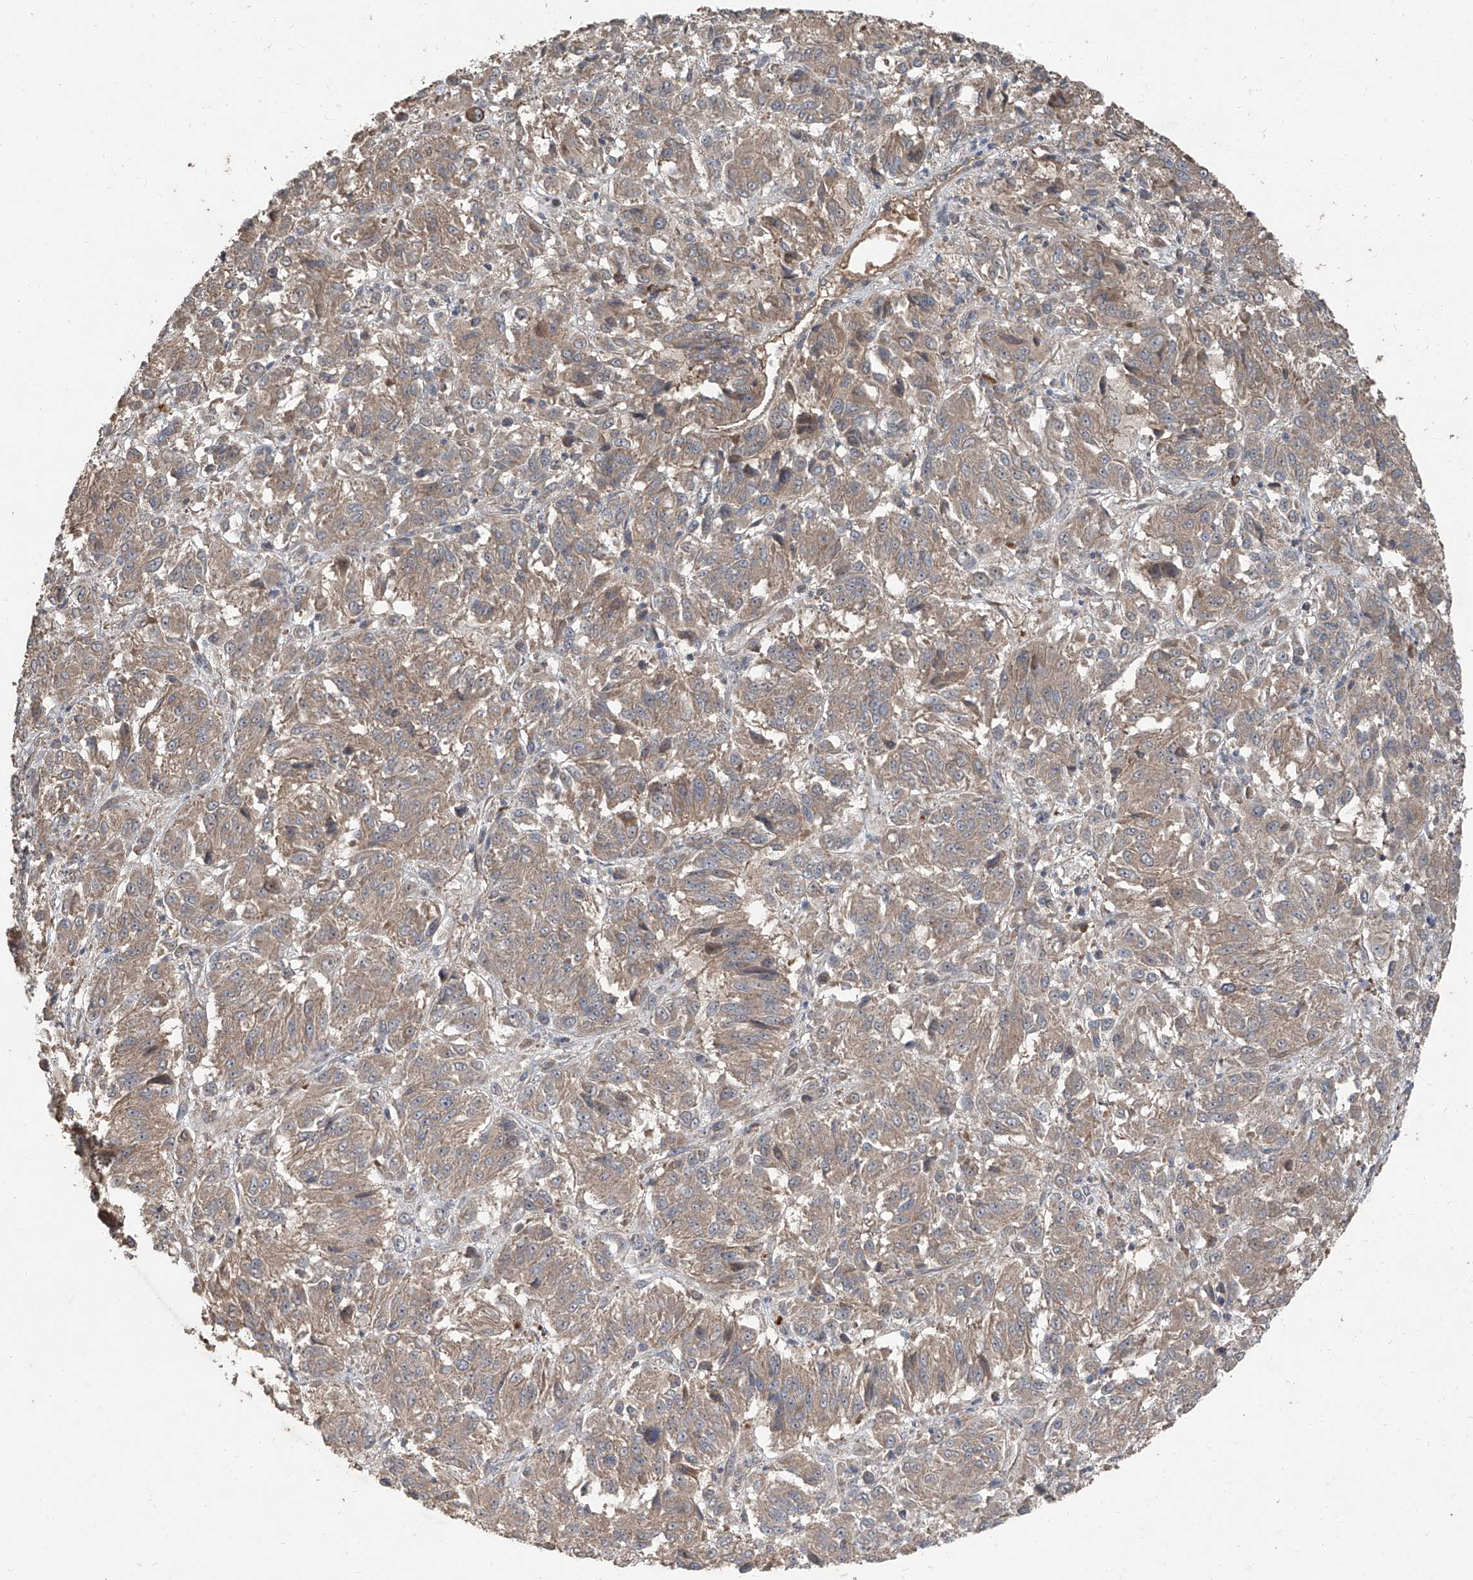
{"staining": {"intensity": "weak", "quantity": ">75%", "location": "cytoplasmic/membranous"}, "tissue": "melanoma", "cell_type": "Tumor cells", "image_type": "cancer", "snomed": [{"axis": "morphology", "description": "Malignant melanoma, Metastatic site"}, {"axis": "topography", "description": "Lung"}], "caption": "Malignant melanoma (metastatic site) stained for a protein exhibits weak cytoplasmic/membranous positivity in tumor cells. The protein is stained brown, and the nuclei are stained in blue (DAB (3,3'-diaminobenzidine) IHC with brightfield microscopy, high magnification).", "gene": "CCN1", "patient": {"sex": "male", "age": 64}}